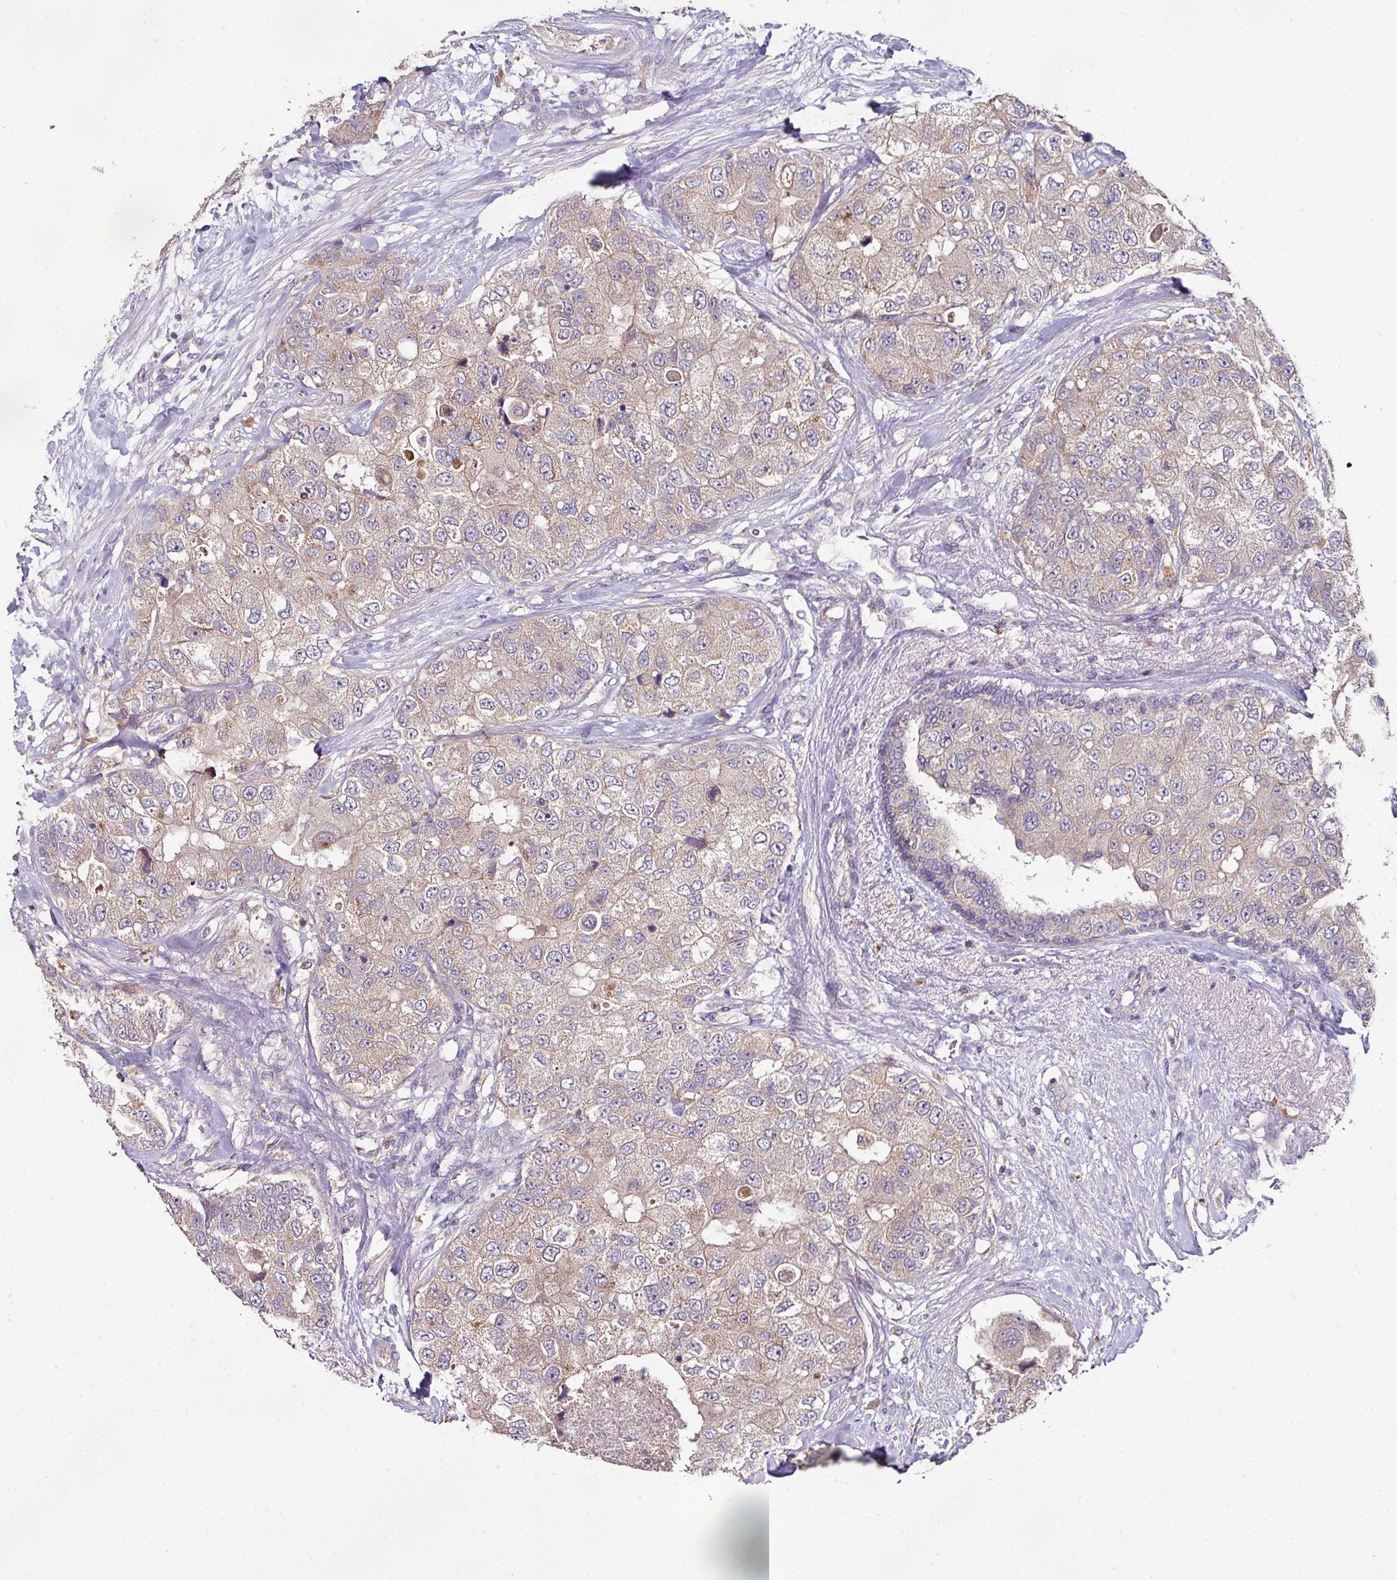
{"staining": {"intensity": "weak", "quantity": ">75%", "location": "cytoplasmic/membranous"}, "tissue": "breast cancer", "cell_type": "Tumor cells", "image_type": "cancer", "snomed": [{"axis": "morphology", "description": "Duct carcinoma"}, {"axis": "topography", "description": "Breast"}], "caption": "Weak cytoplasmic/membranous protein staining is present in about >75% of tumor cells in breast infiltrating ductal carcinoma.", "gene": "AEBP2", "patient": {"sex": "female", "age": 62}}